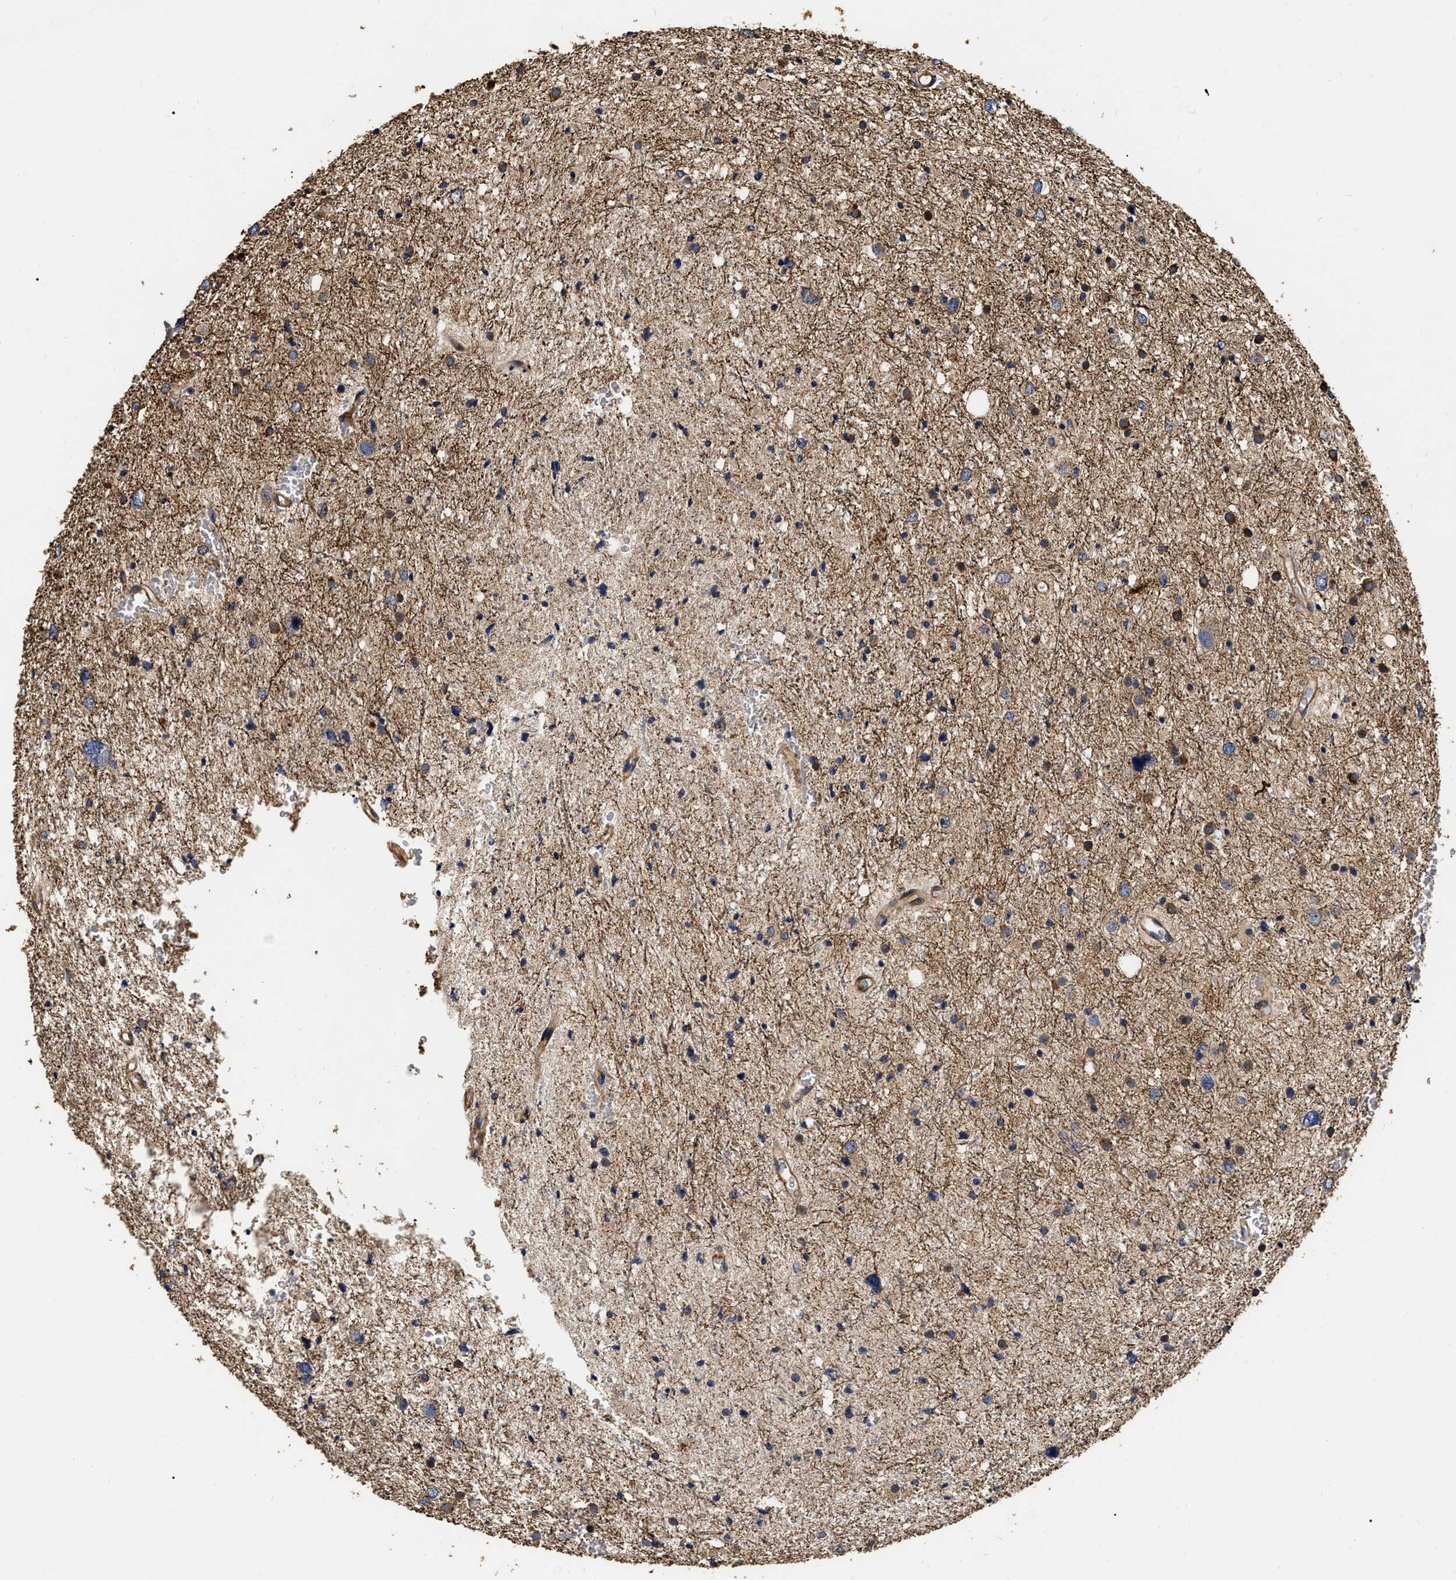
{"staining": {"intensity": "weak", "quantity": "25%-75%", "location": "cytoplasmic/membranous"}, "tissue": "glioma", "cell_type": "Tumor cells", "image_type": "cancer", "snomed": [{"axis": "morphology", "description": "Glioma, malignant, Low grade"}, {"axis": "topography", "description": "Brain"}], "caption": "The immunohistochemical stain highlights weak cytoplasmic/membranous positivity in tumor cells of glioma tissue.", "gene": "ABCG8", "patient": {"sex": "female", "age": 37}}